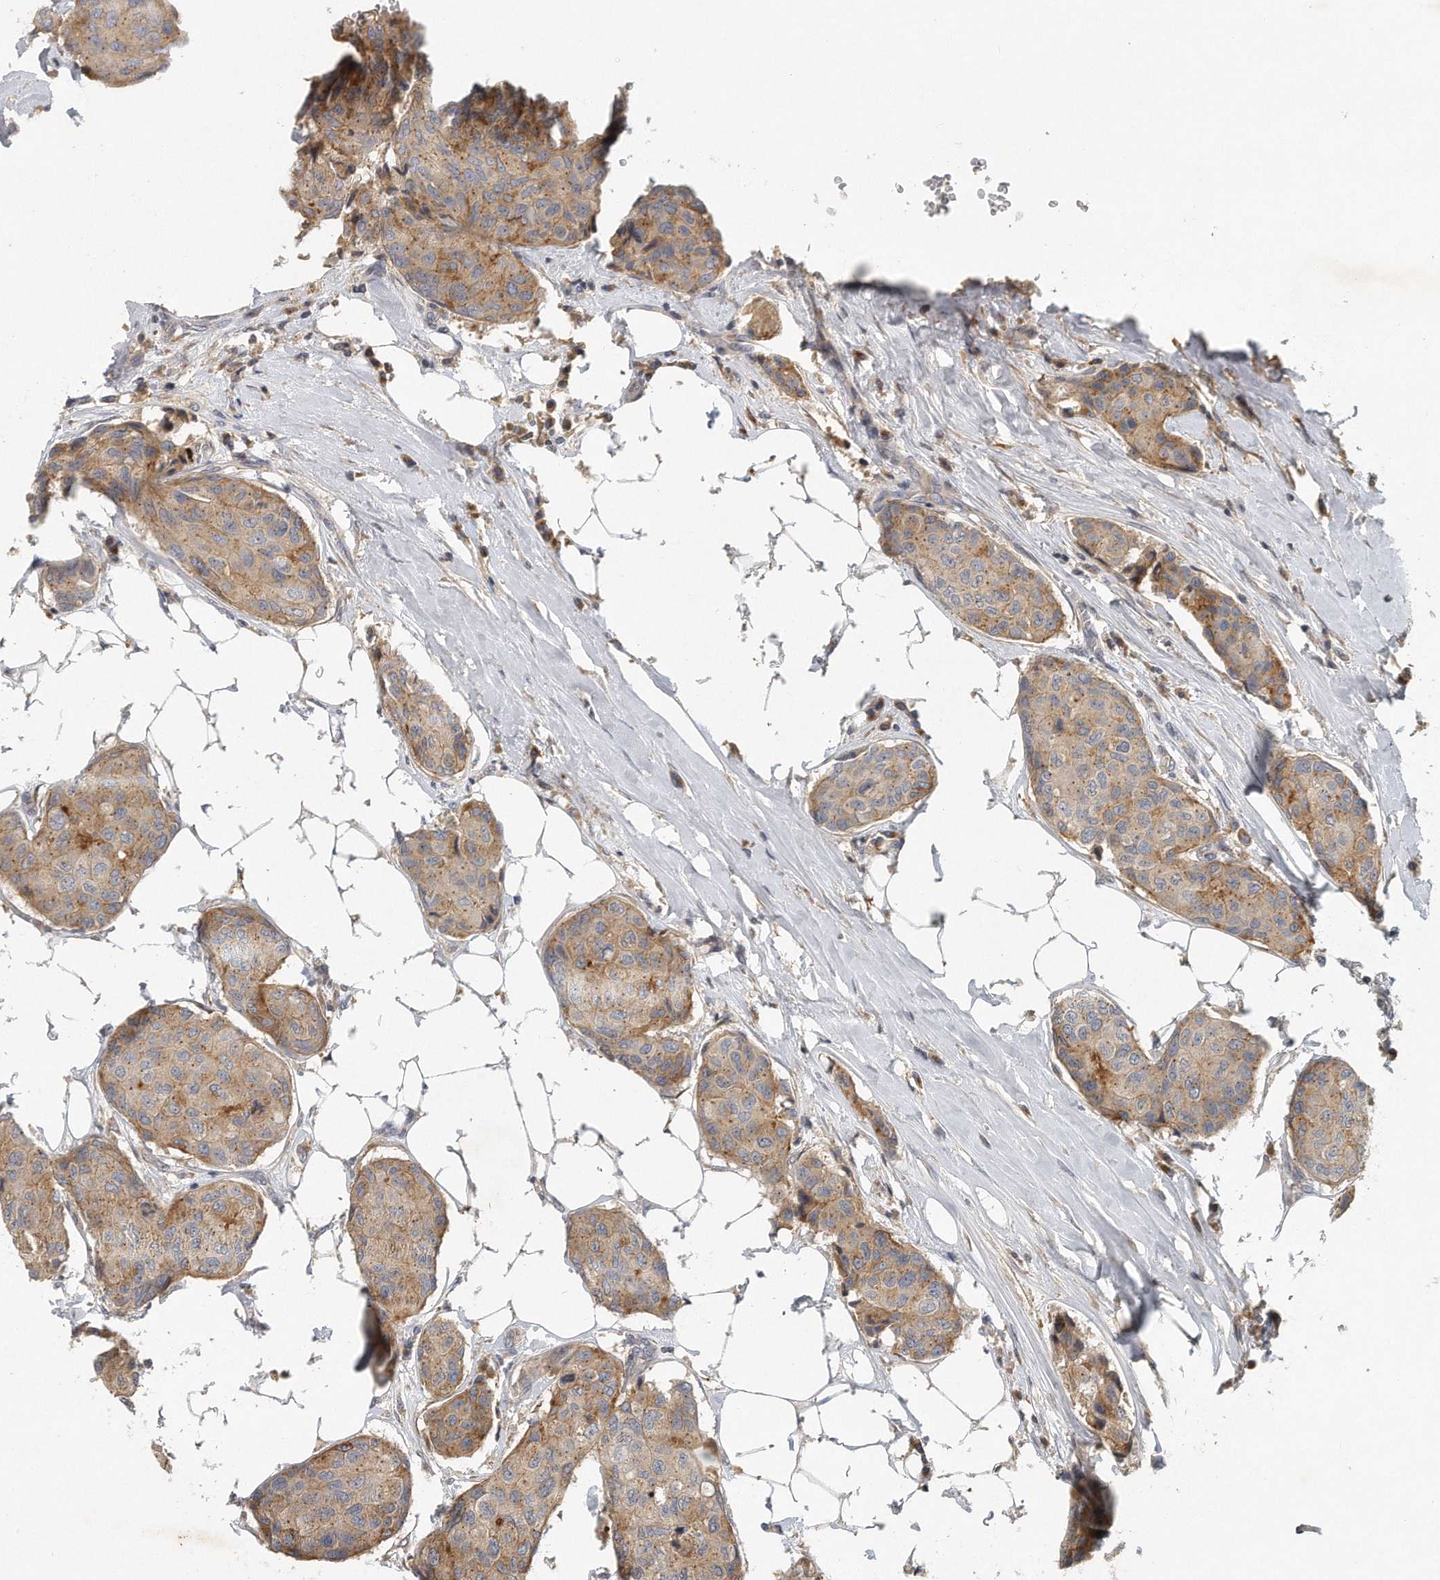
{"staining": {"intensity": "moderate", "quantity": ">75%", "location": "cytoplasmic/membranous"}, "tissue": "breast cancer", "cell_type": "Tumor cells", "image_type": "cancer", "snomed": [{"axis": "morphology", "description": "Duct carcinoma"}, {"axis": "topography", "description": "Breast"}], "caption": "This photomicrograph reveals immunohistochemistry (IHC) staining of breast cancer (intraductal carcinoma), with medium moderate cytoplasmic/membranous positivity in about >75% of tumor cells.", "gene": "TRAPPC14", "patient": {"sex": "female", "age": 80}}